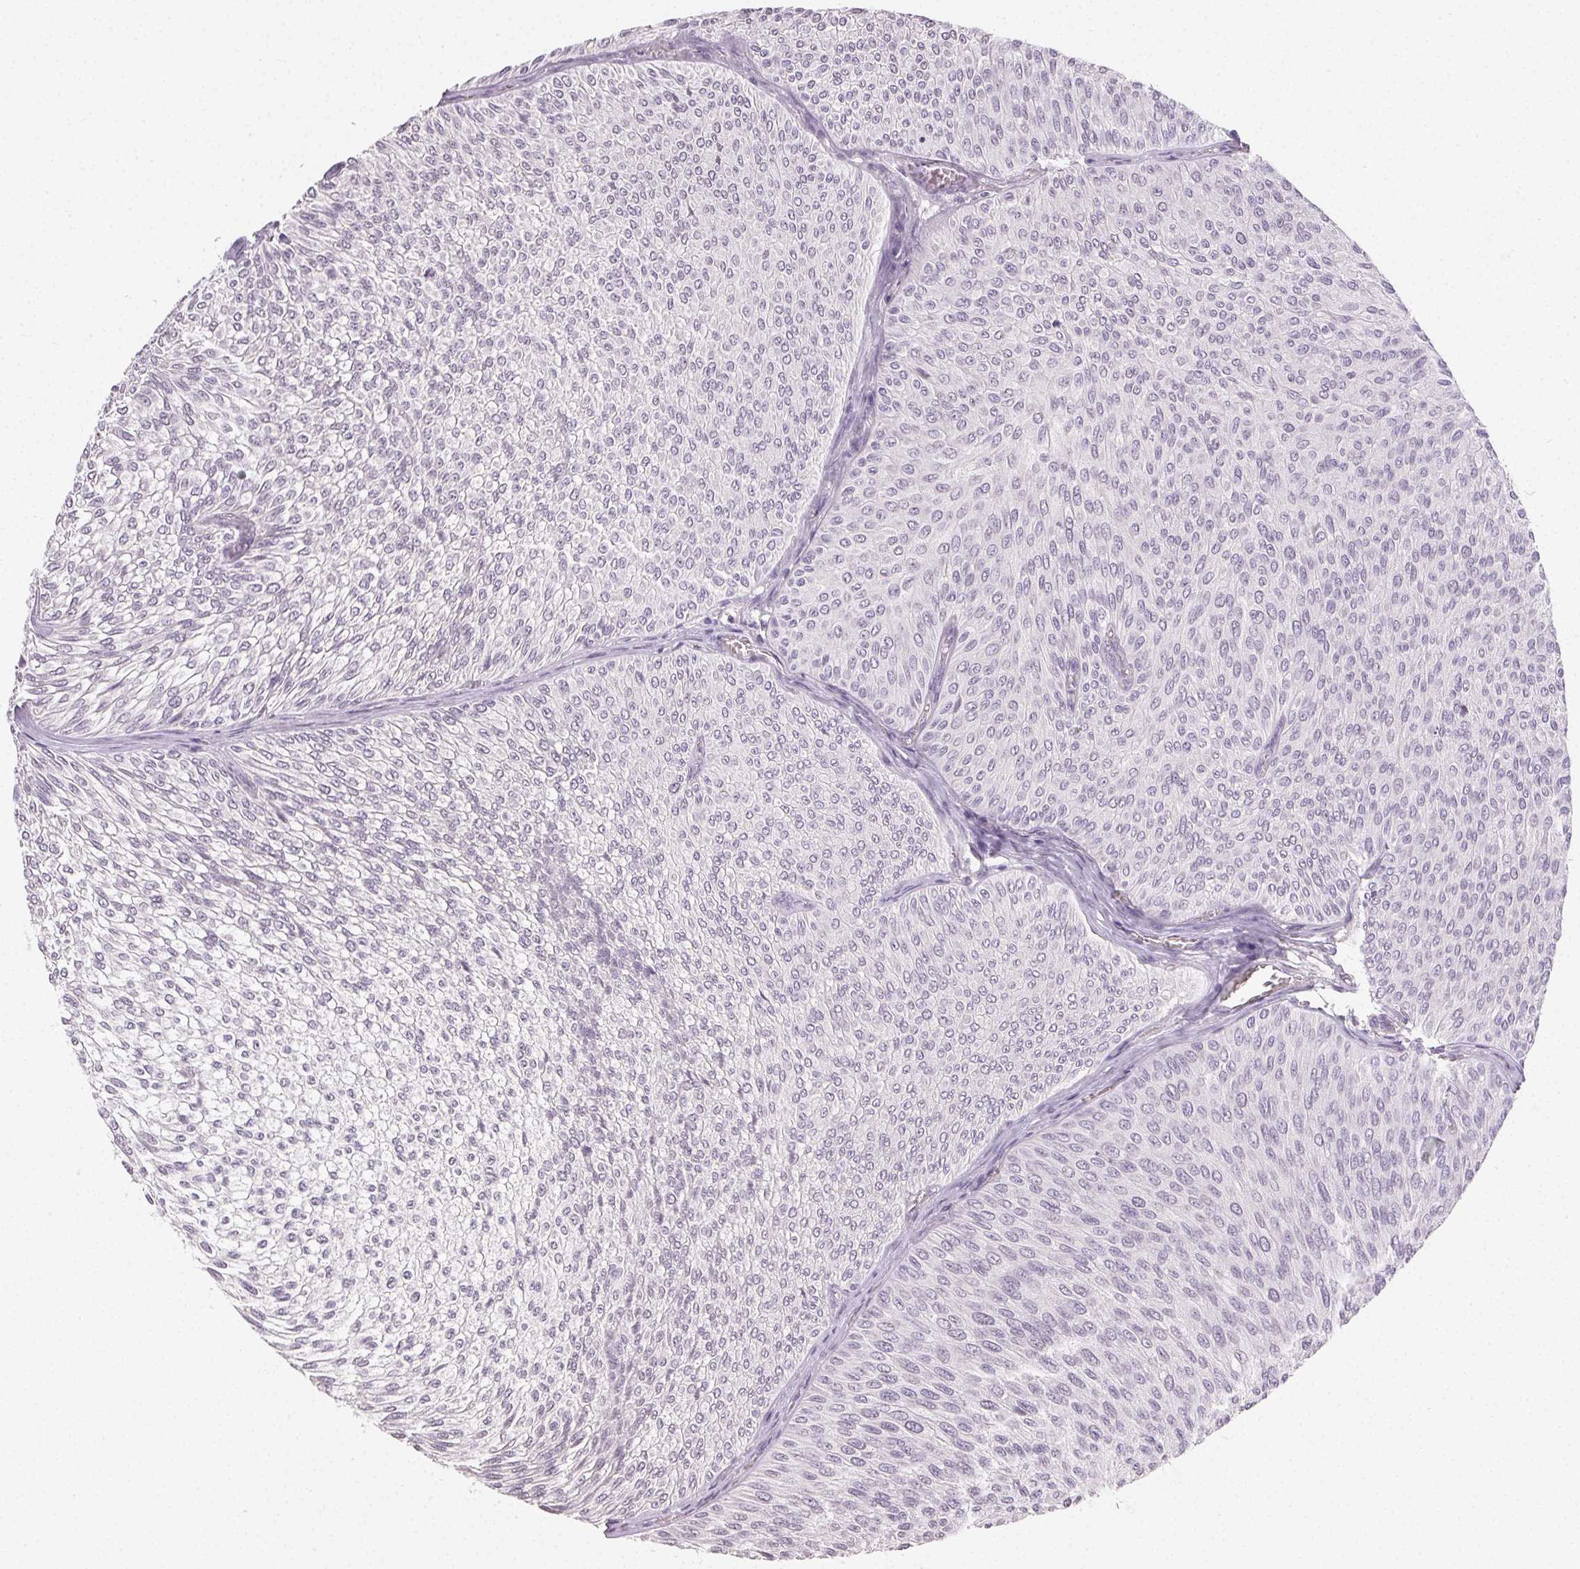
{"staining": {"intensity": "negative", "quantity": "none", "location": "none"}, "tissue": "urothelial cancer", "cell_type": "Tumor cells", "image_type": "cancer", "snomed": [{"axis": "morphology", "description": "Urothelial carcinoma, Low grade"}, {"axis": "topography", "description": "Urinary bladder"}], "caption": "This is an immunohistochemistry (IHC) photomicrograph of human urothelial cancer. There is no staining in tumor cells.", "gene": "TMEM174", "patient": {"sex": "male", "age": 91}}